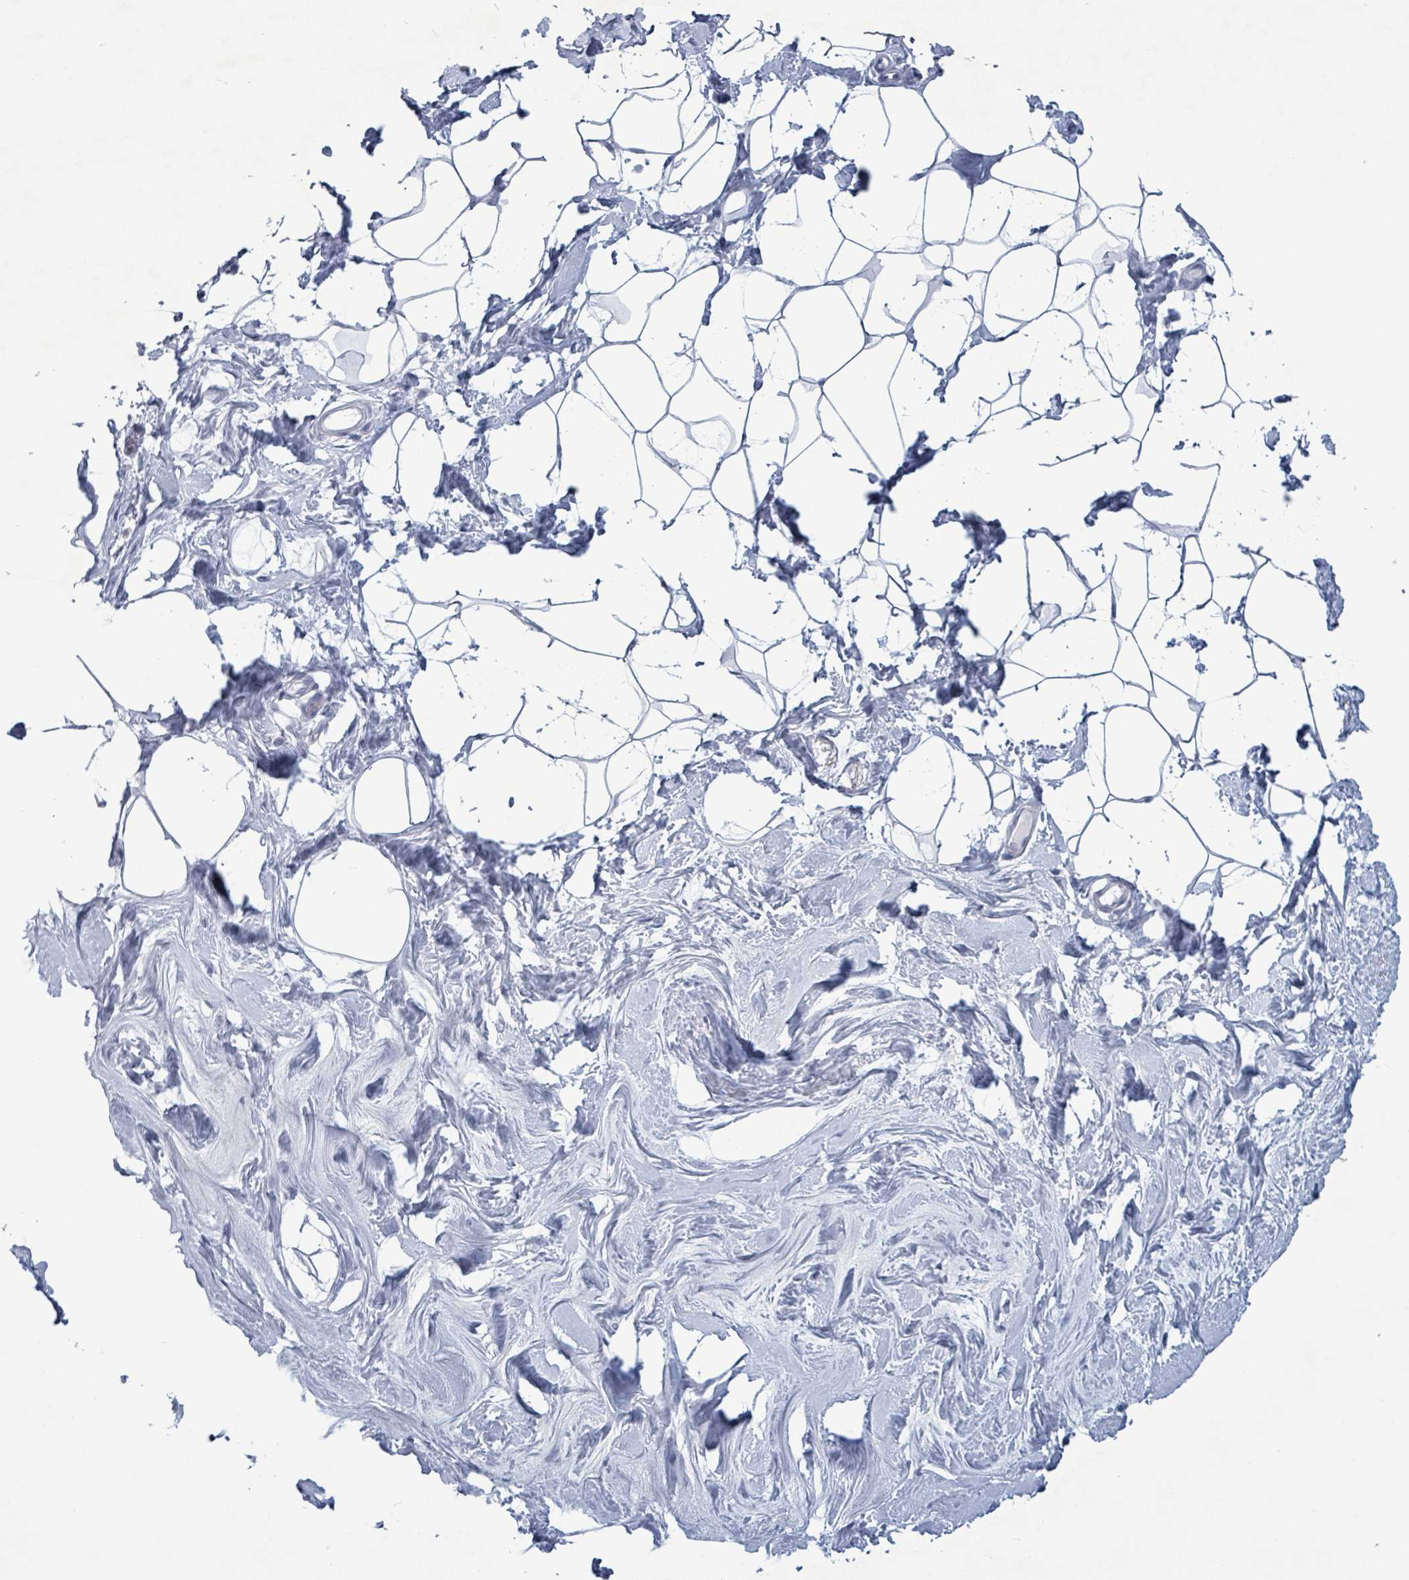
{"staining": {"intensity": "negative", "quantity": "none", "location": "none"}, "tissue": "breast", "cell_type": "Adipocytes", "image_type": "normal", "snomed": [{"axis": "morphology", "description": "Normal tissue, NOS"}, {"axis": "topography", "description": "Breast"}], "caption": "DAB (3,3'-diaminobenzidine) immunohistochemical staining of unremarkable human breast shows no significant positivity in adipocytes. The staining is performed using DAB (3,3'-diaminobenzidine) brown chromogen with nuclei counter-stained in using hematoxylin.", "gene": "ZNF771", "patient": {"sex": "female", "age": 27}}